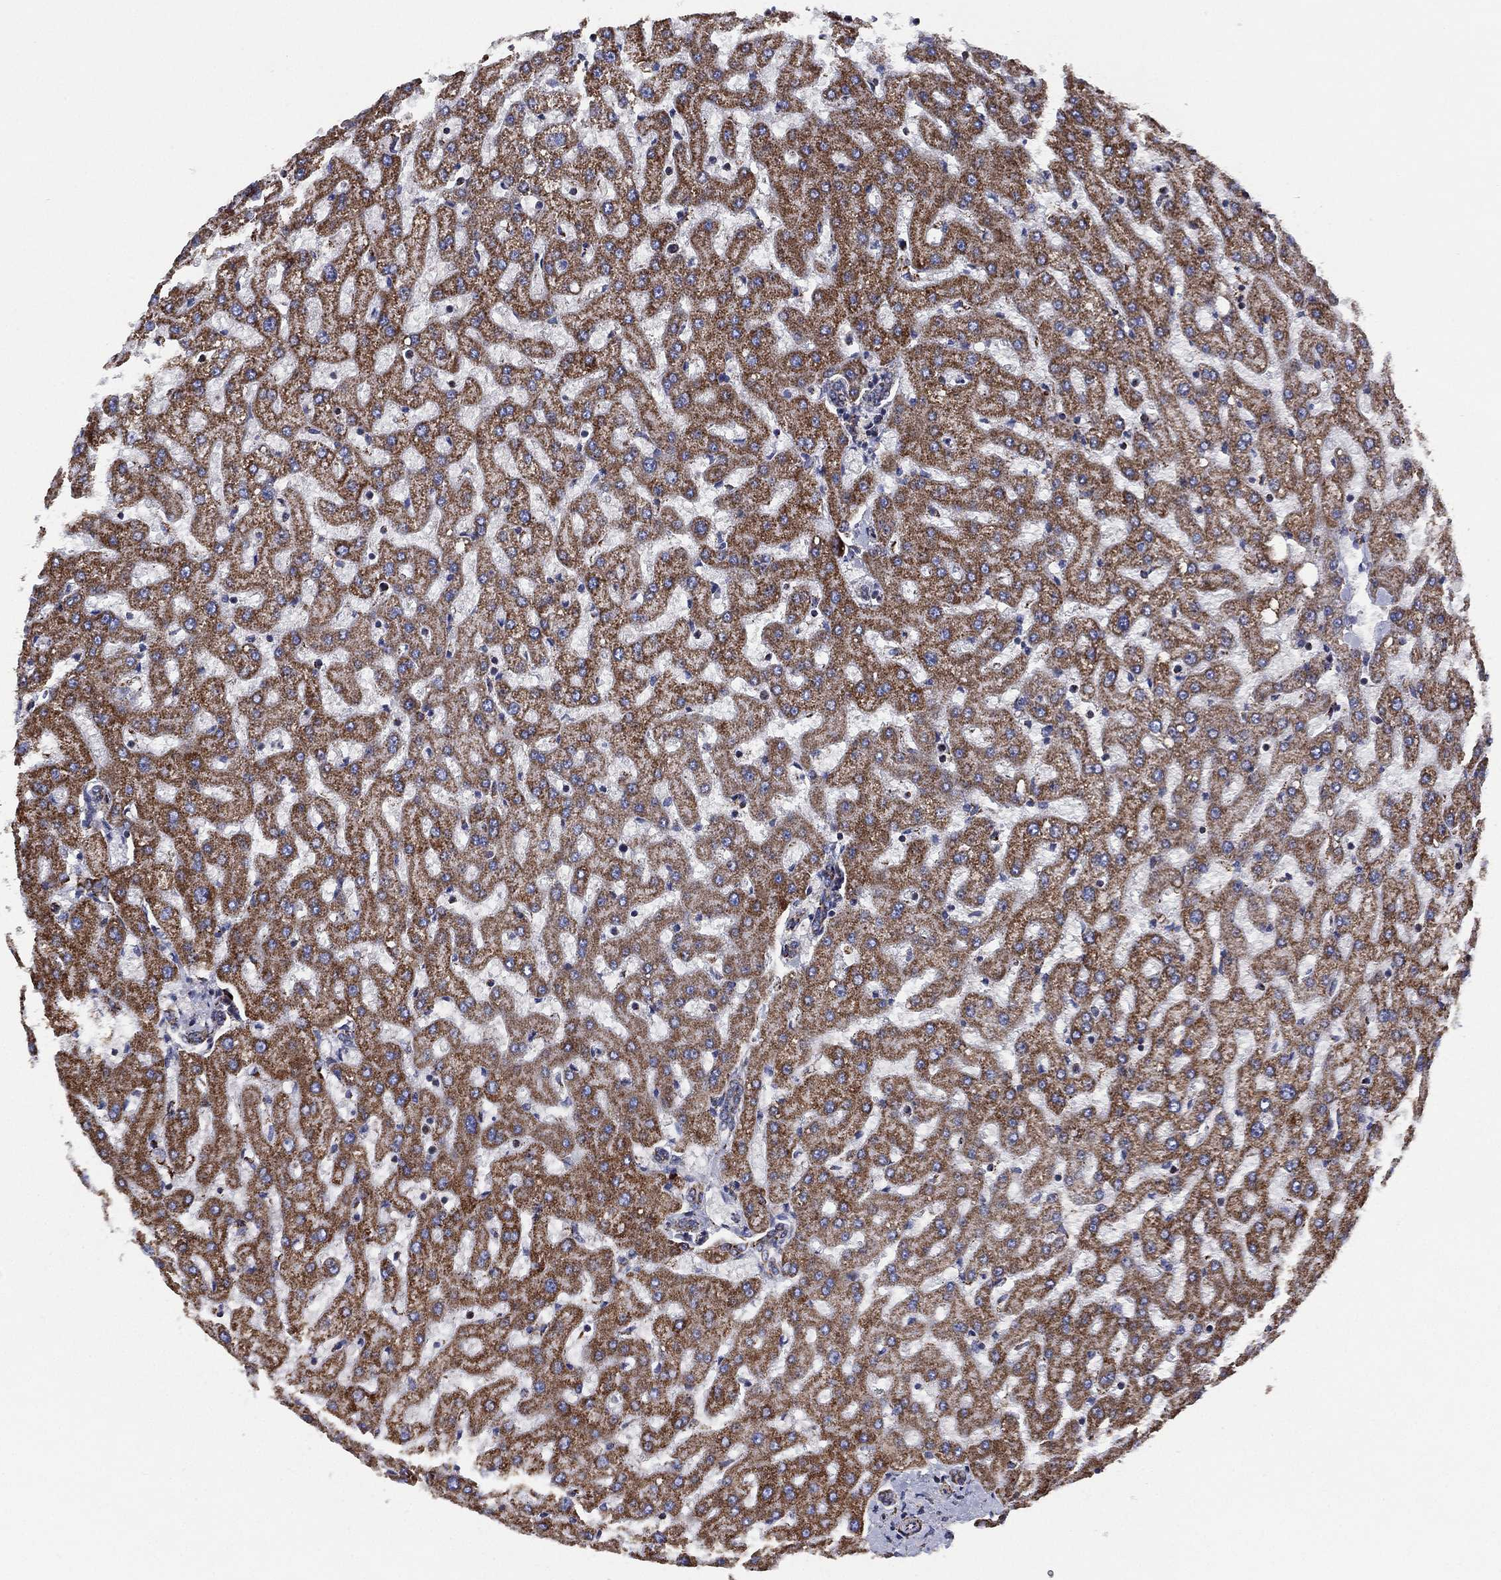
{"staining": {"intensity": "negative", "quantity": "none", "location": "none"}, "tissue": "liver", "cell_type": "Cholangiocytes", "image_type": "normal", "snomed": [{"axis": "morphology", "description": "Normal tissue, NOS"}, {"axis": "topography", "description": "Liver"}], "caption": "IHC histopathology image of benign liver stained for a protein (brown), which demonstrates no expression in cholangiocytes.", "gene": "PPP2R5A", "patient": {"sex": "female", "age": 50}}